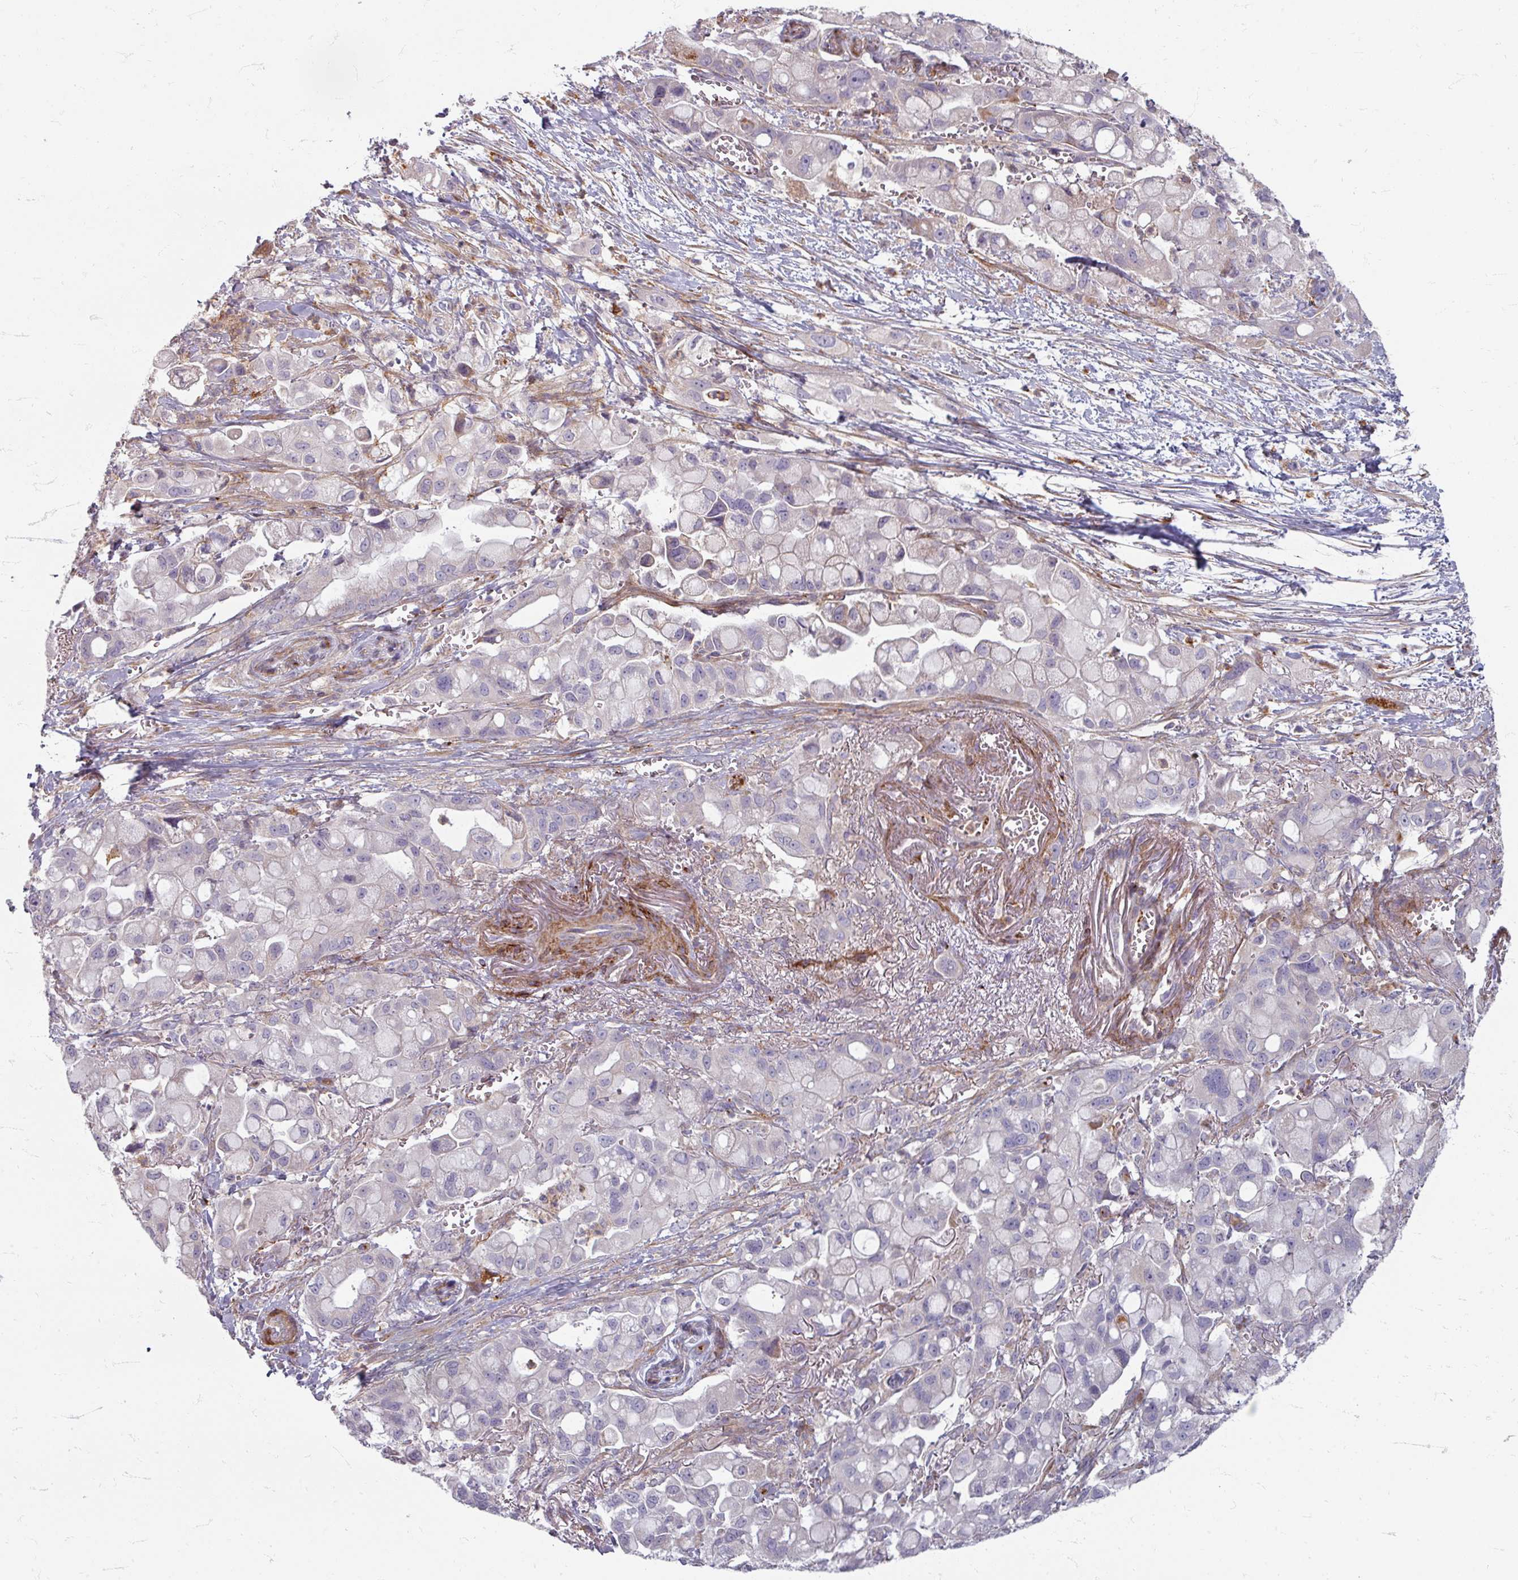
{"staining": {"intensity": "negative", "quantity": "none", "location": "none"}, "tissue": "pancreatic cancer", "cell_type": "Tumor cells", "image_type": "cancer", "snomed": [{"axis": "morphology", "description": "Adenocarcinoma, NOS"}, {"axis": "topography", "description": "Pancreas"}], "caption": "High magnification brightfield microscopy of pancreatic cancer (adenocarcinoma) stained with DAB (brown) and counterstained with hematoxylin (blue): tumor cells show no significant staining.", "gene": "GABARAPL1", "patient": {"sex": "male", "age": 68}}